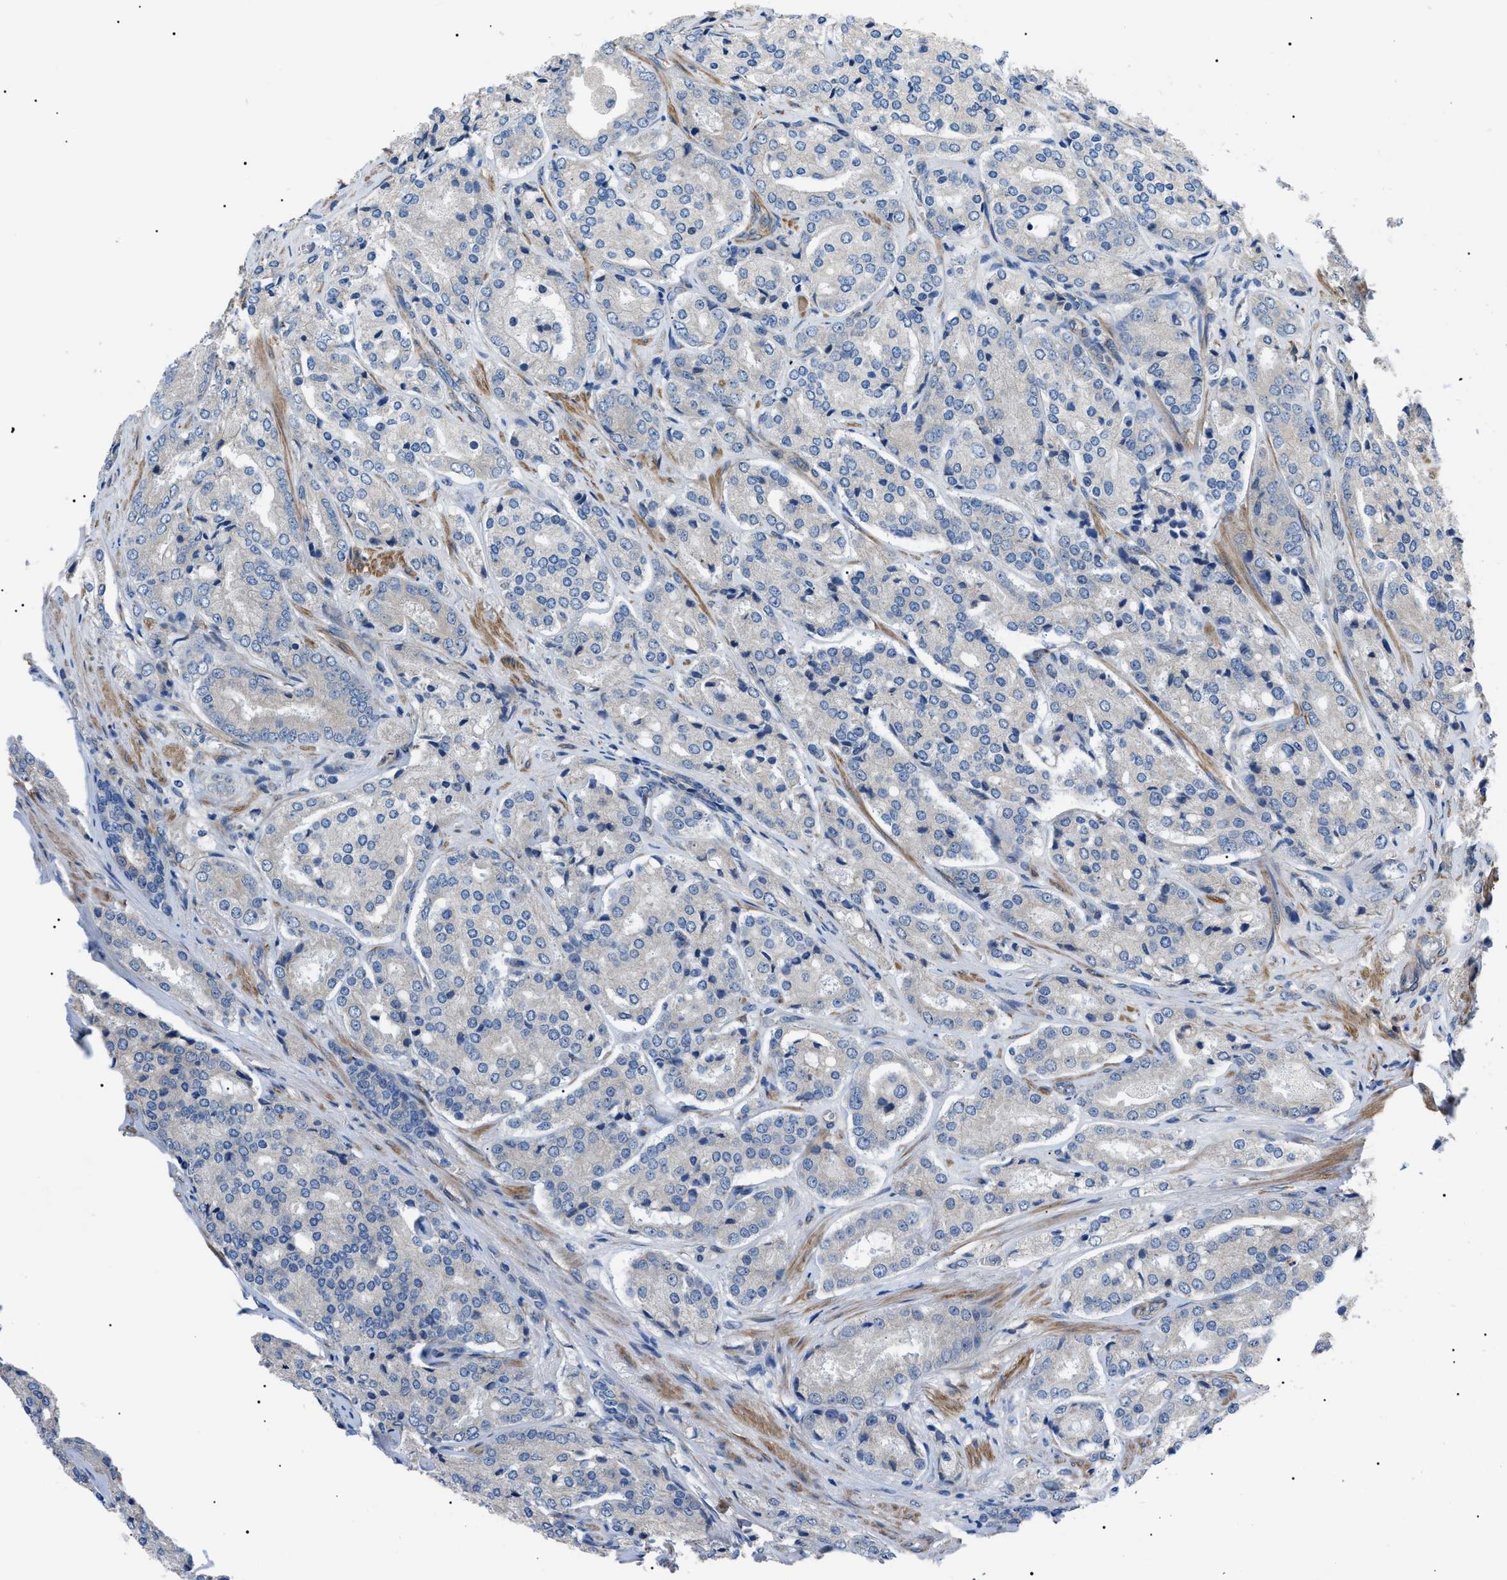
{"staining": {"intensity": "negative", "quantity": "none", "location": "none"}, "tissue": "prostate cancer", "cell_type": "Tumor cells", "image_type": "cancer", "snomed": [{"axis": "morphology", "description": "Adenocarcinoma, High grade"}, {"axis": "topography", "description": "Prostate"}], "caption": "Human prostate adenocarcinoma (high-grade) stained for a protein using immunohistochemistry displays no staining in tumor cells.", "gene": "MYO10", "patient": {"sex": "male", "age": 65}}